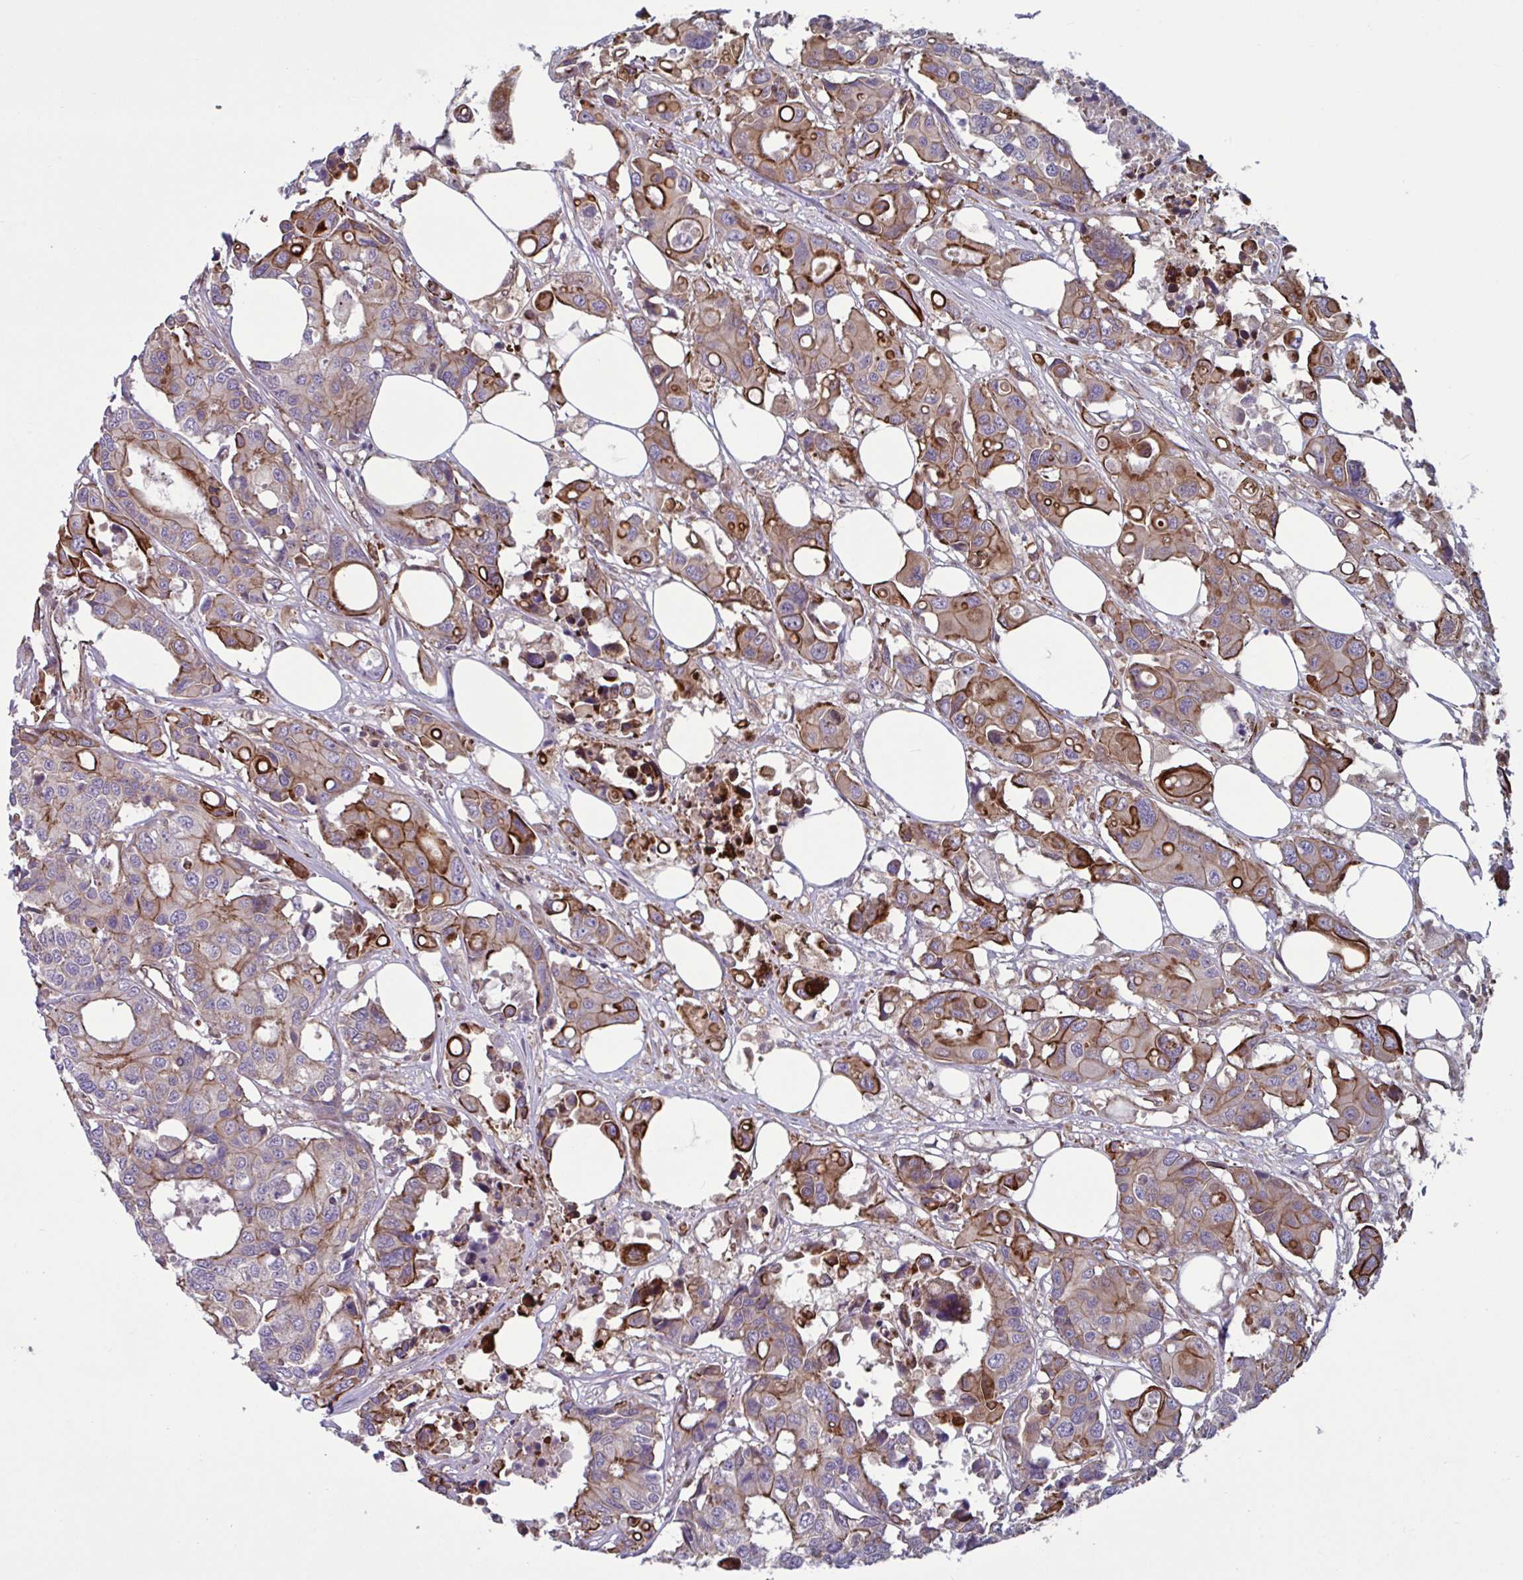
{"staining": {"intensity": "strong", "quantity": "25%-75%", "location": "cytoplasmic/membranous"}, "tissue": "colorectal cancer", "cell_type": "Tumor cells", "image_type": "cancer", "snomed": [{"axis": "morphology", "description": "Adenocarcinoma, NOS"}, {"axis": "topography", "description": "Colon"}], "caption": "About 25%-75% of tumor cells in colorectal cancer display strong cytoplasmic/membranous protein positivity as visualized by brown immunohistochemical staining.", "gene": "GLTP", "patient": {"sex": "male", "age": 77}}